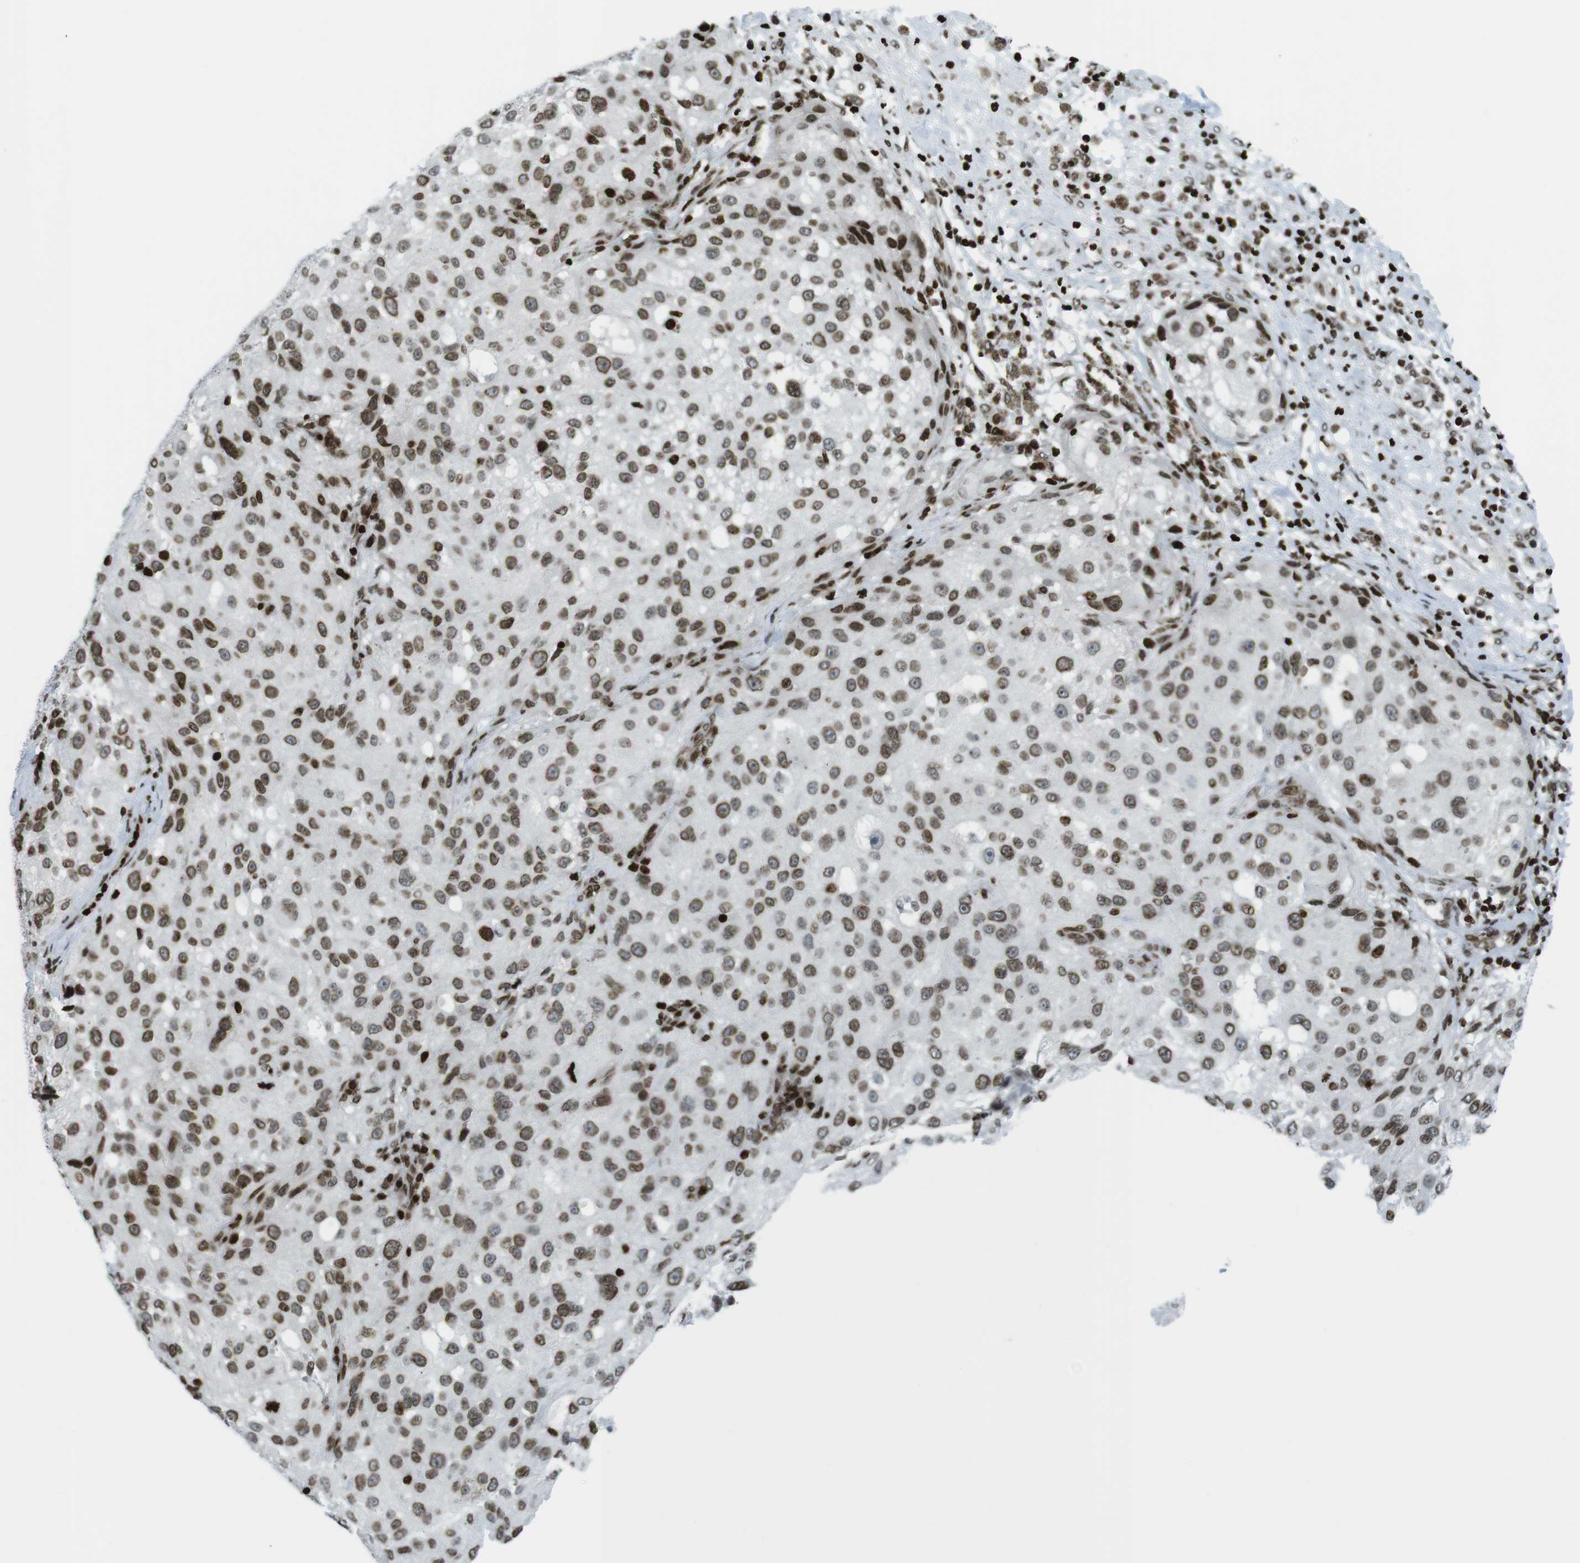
{"staining": {"intensity": "moderate", "quantity": ">75%", "location": "nuclear"}, "tissue": "melanoma", "cell_type": "Tumor cells", "image_type": "cancer", "snomed": [{"axis": "morphology", "description": "Necrosis, NOS"}, {"axis": "morphology", "description": "Malignant melanoma, NOS"}, {"axis": "topography", "description": "Skin"}], "caption": "Malignant melanoma was stained to show a protein in brown. There is medium levels of moderate nuclear positivity in approximately >75% of tumor cells.", "gene": "H2AC8", "patient": {"sex": "female", "age": 87}}